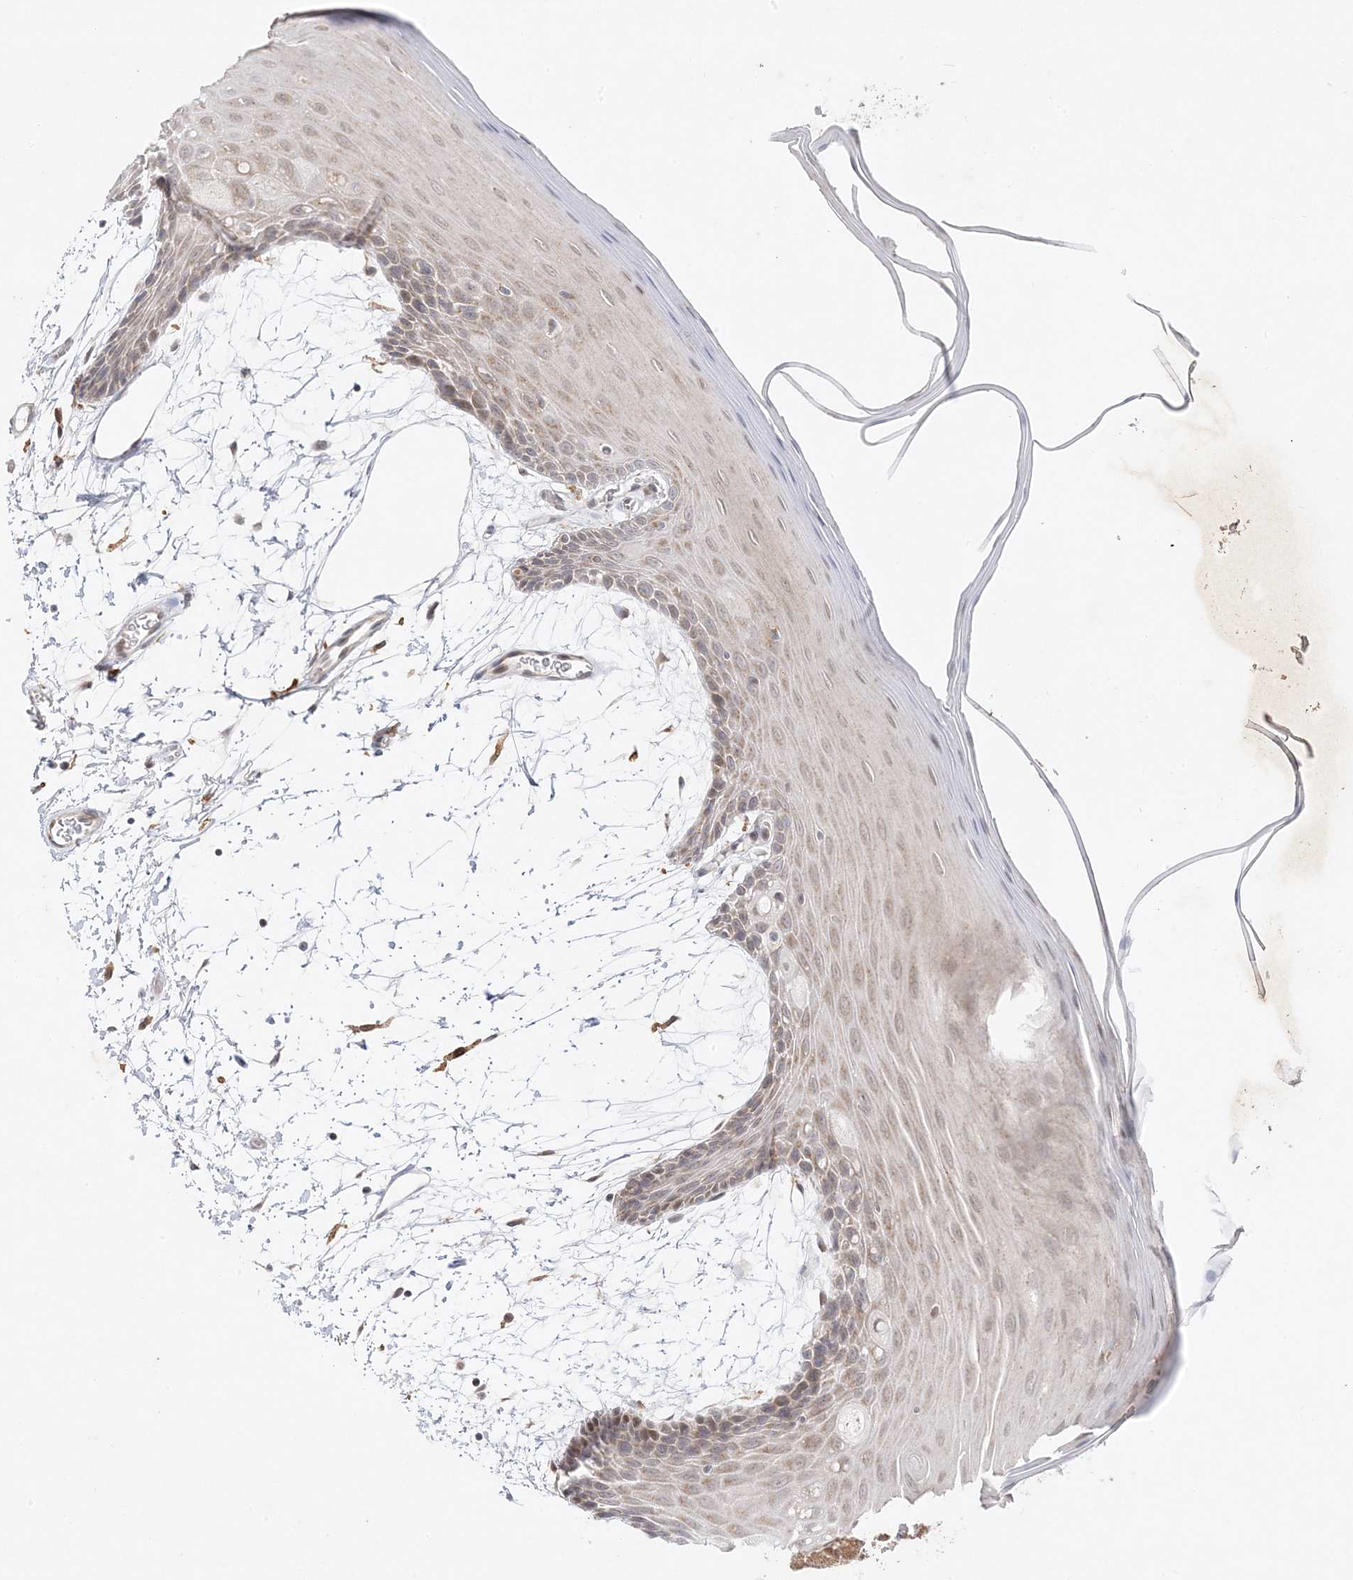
{"staining": {"intensity": "moderate", "quantity": "25%-75%", "location": "cytoplasmic/membranous"}, "tissue": "oral mucosa", "cell_type": "Squamous epithelial cells", "image_type": "normal", "snomed": [{"axis": "morphology", "description": "Normal tissue, NOS"}, {"axis": "topography", "description": "Skeletal muscle"}, {"axis": "topography", "description": "Oral tissue"}, {"axis": "topography", "description": "Salivary gland"}, {"axis": "topography", "description": "Peripheral nerve tissue"}], "caption": "DAB immunohistochemical staining of normal human oral mucosa shows moderate cytoplasmic/membranous protein staining in about 25%-75% of squamous epithelial cells.", "gene": "C2CD2", "patient": {"sex": "male", "age": 54}}